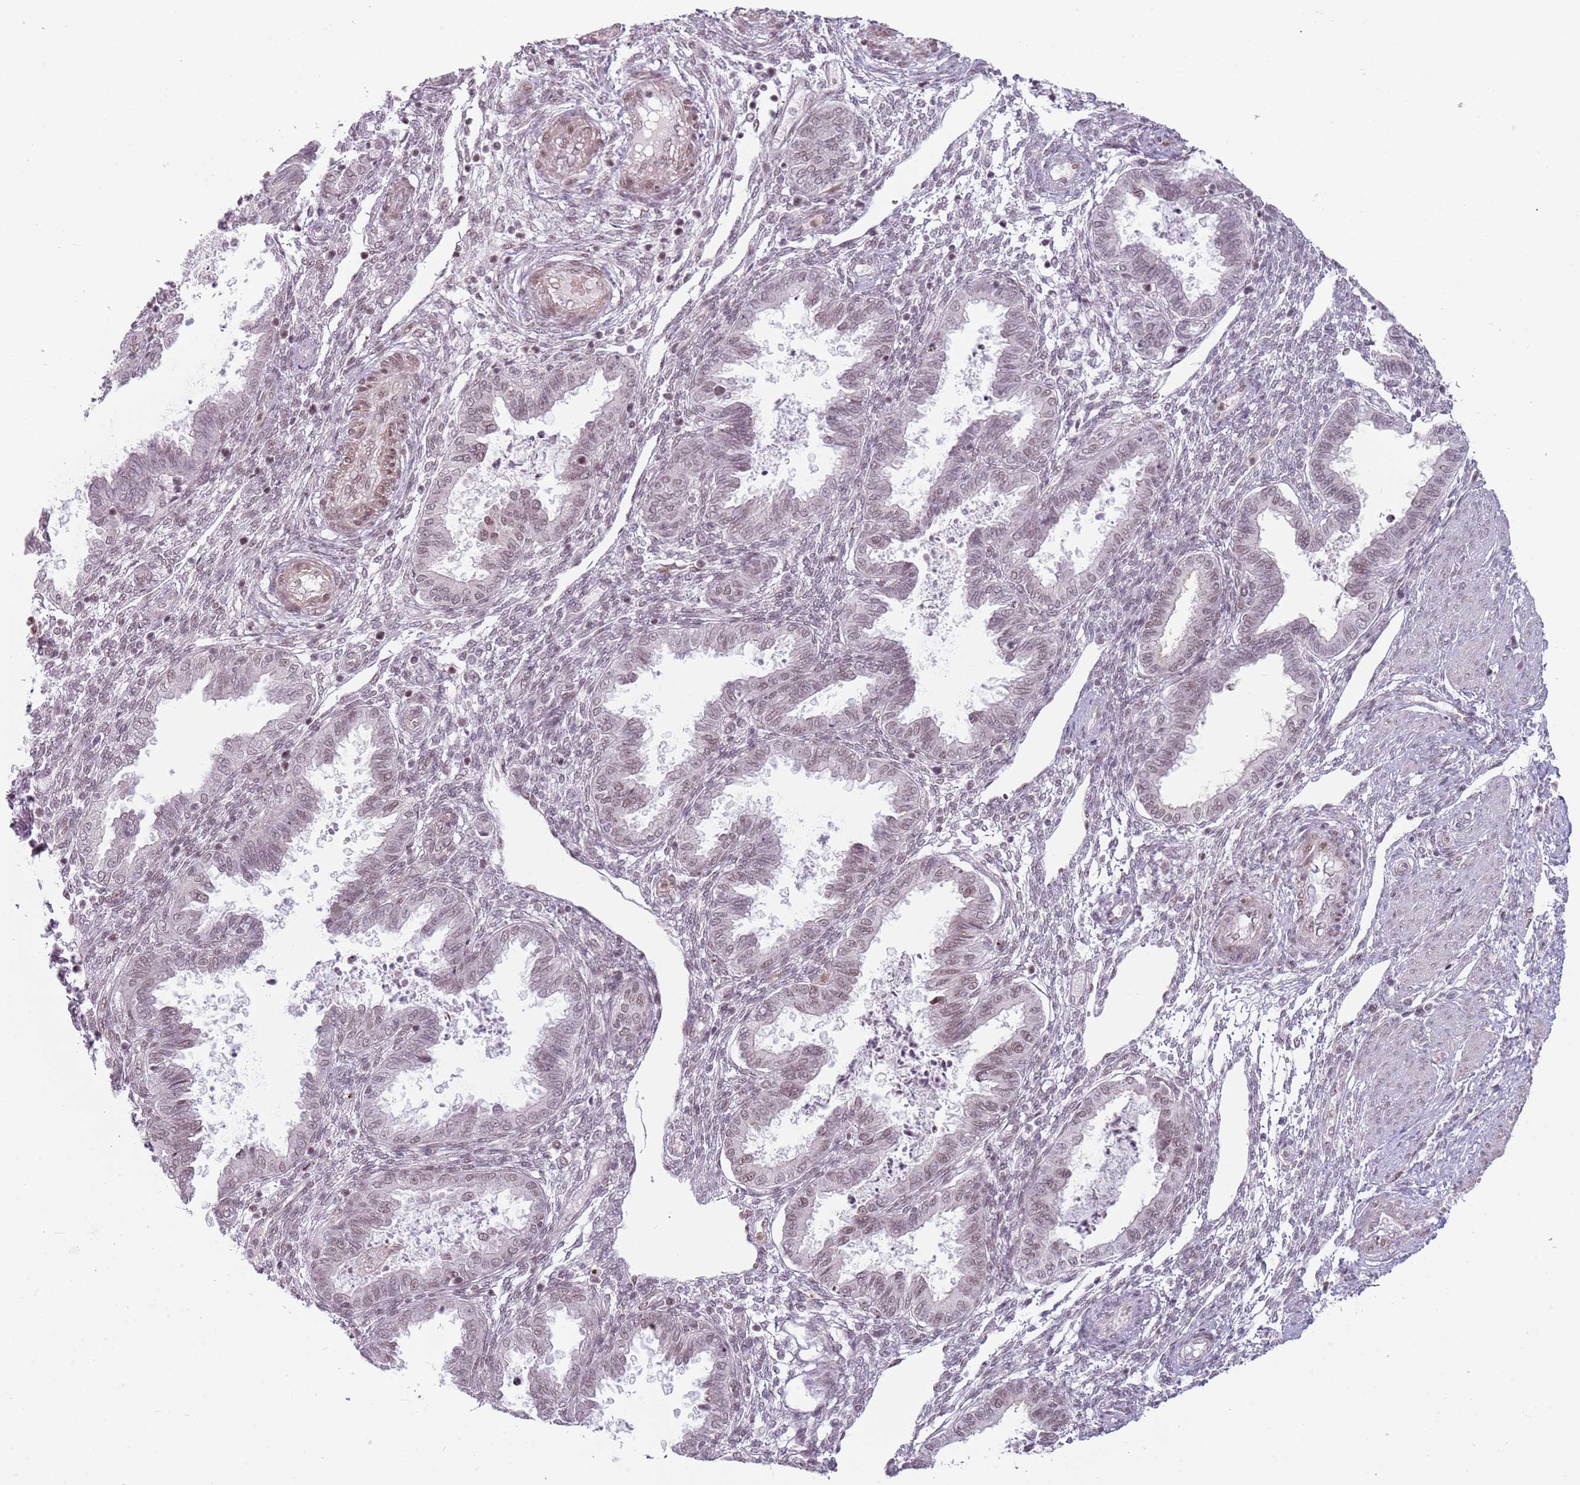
{"staining": {"intensity": "weak", "quantity": "<25%", "location": "nuclear"}, "tissue": "endometrium", "cell_type": "Cells in endometrial stroma", "image_type": "normal", "snomed": [{"axis": "morphology", "description": "Normal tissue, NOS"}, {"axis": "topography", "description": "Endometrium"}], "caption": "Immunohistochemistry (IHC) micrograph of unremarkable endometrium stained for a protein (brown), which exhibits no positivity in cells in endometrial stroma.", "gene": "REXO4", "patient": {"sex": "female", "age": 33}}